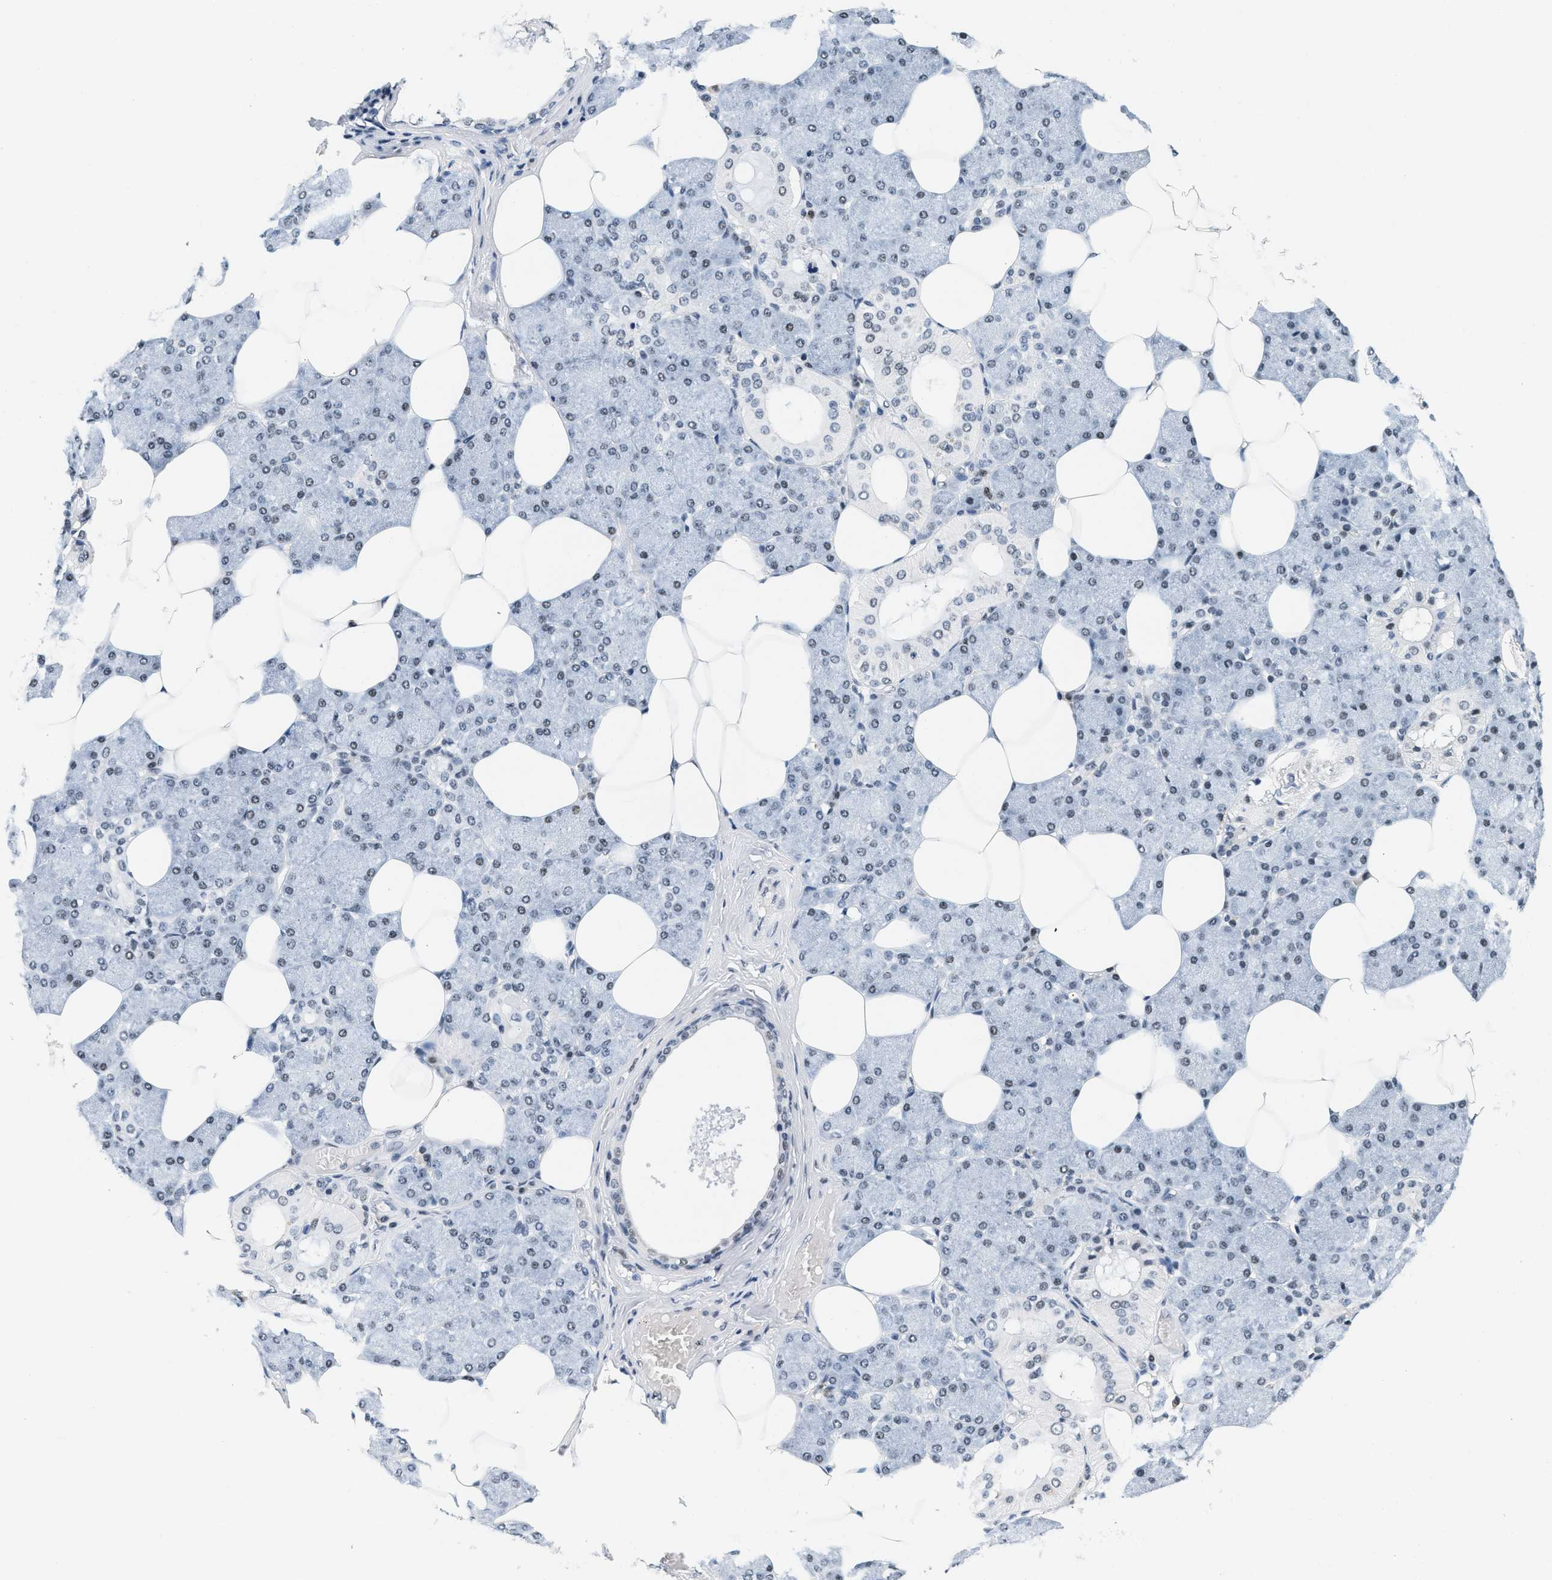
{"staining": {"intensity": "weak", "quantity": "<25%", "location": "nuclear"}, "tissue": "salivary gland", "cell_type": "Glandular cells", "image_type": "normal", "snomed": [{"axis": "morphology", "description": "Normal tissue, NOS"}, {"axis": "topography", "description": "Salivary gland"}], "caption": "High power microscopy micrograph of an immunohistochemistry (IHC) photomicrograph of unremarkable salivary gland, revealing no significant staining in glandular cells. Brightfield microscopy of IHC stained with DAB (3,3'-diaminobenzidine) (brown) and hematoxylin (blue), captured at high magnification.", "gene": "ATF2", "patient": {"sex": "male", "age": 62}}